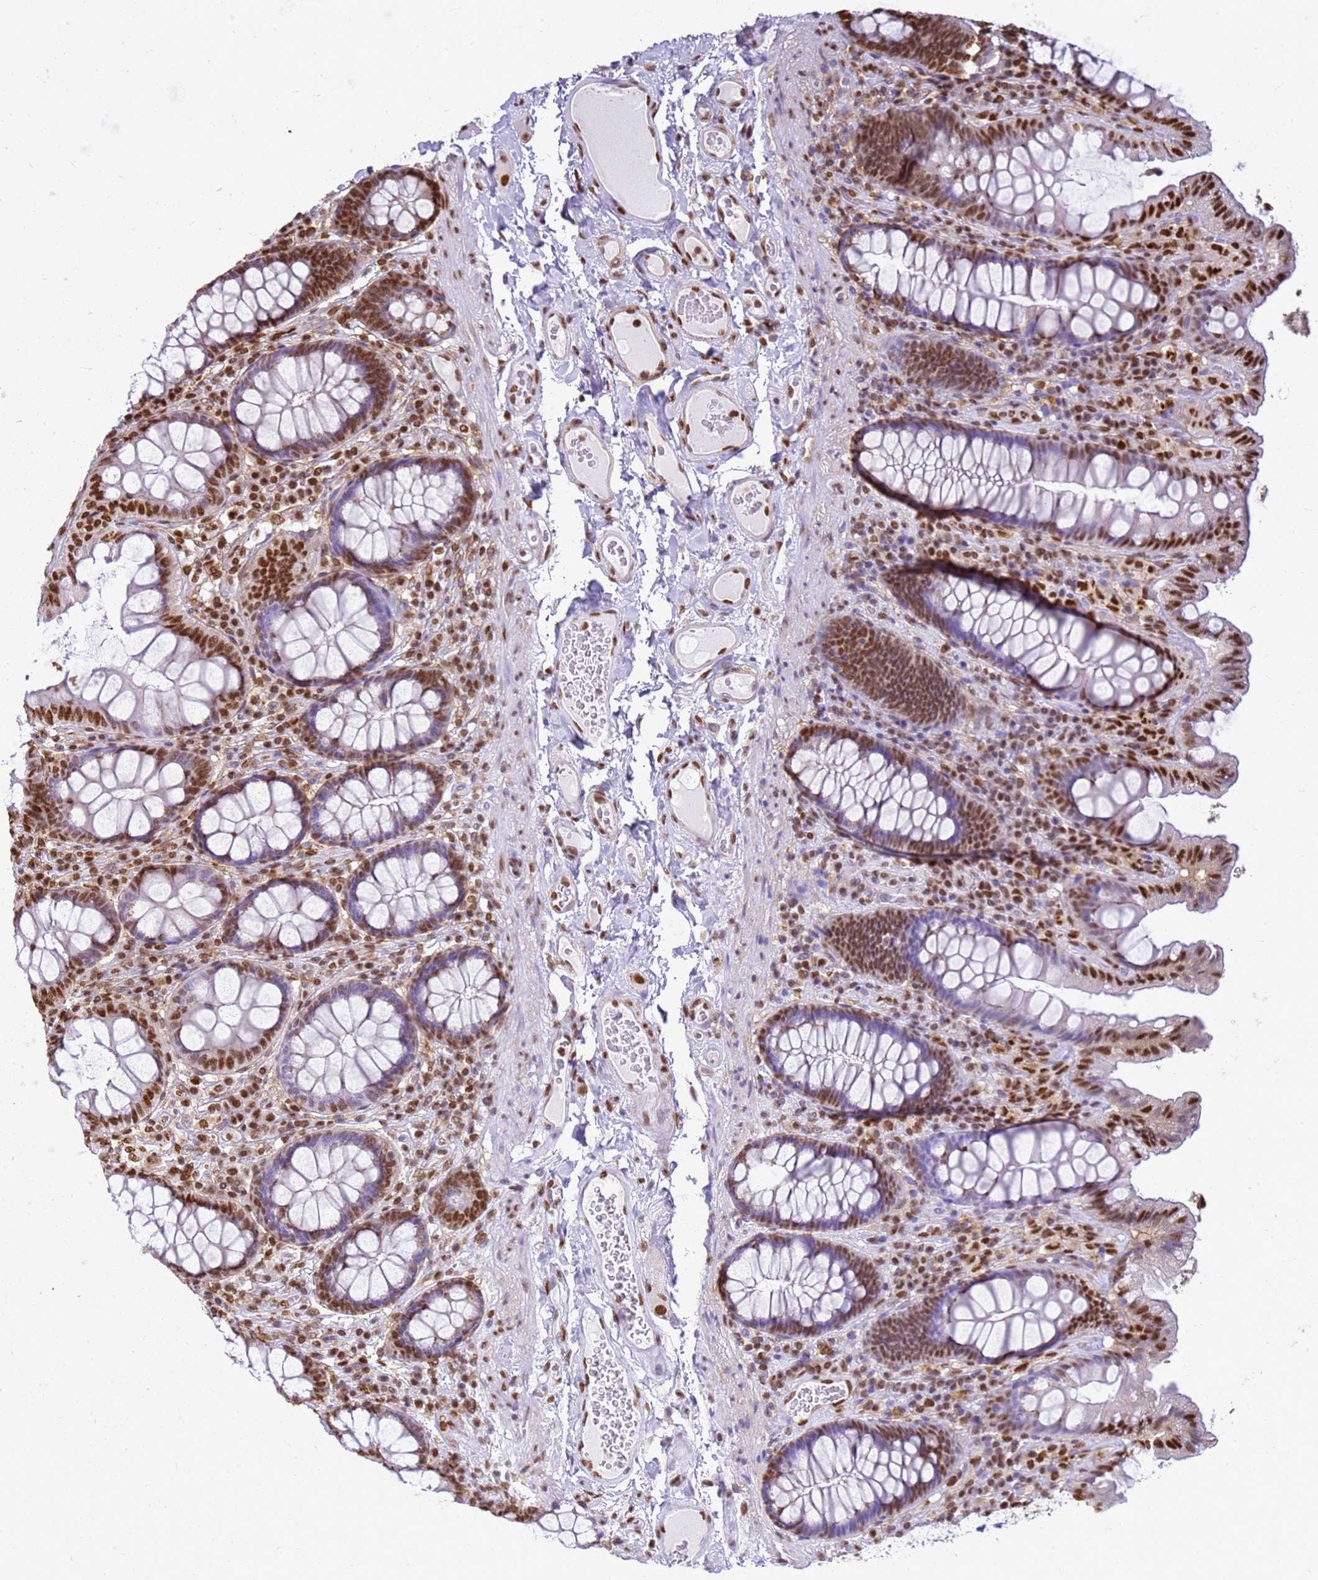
{"staining": {"intensity": "moderate", "quantity": ">75%", "location": "nuclear"}, "tissue": "colon", "cell_type": "Endothelial cells", "image_type": "normal", "snomed": [{"axis": "morphology", "description": "Normal tissue, NOS"}, {"axis": "topography", "description": "Colon"}], "caption": "Protein staining displays moderate nuclear positivity in approximately >75% of endothelial cells in unremarkable colon.", "gene": "APEX1", "patient": {"sex": "male", "age": 84}}